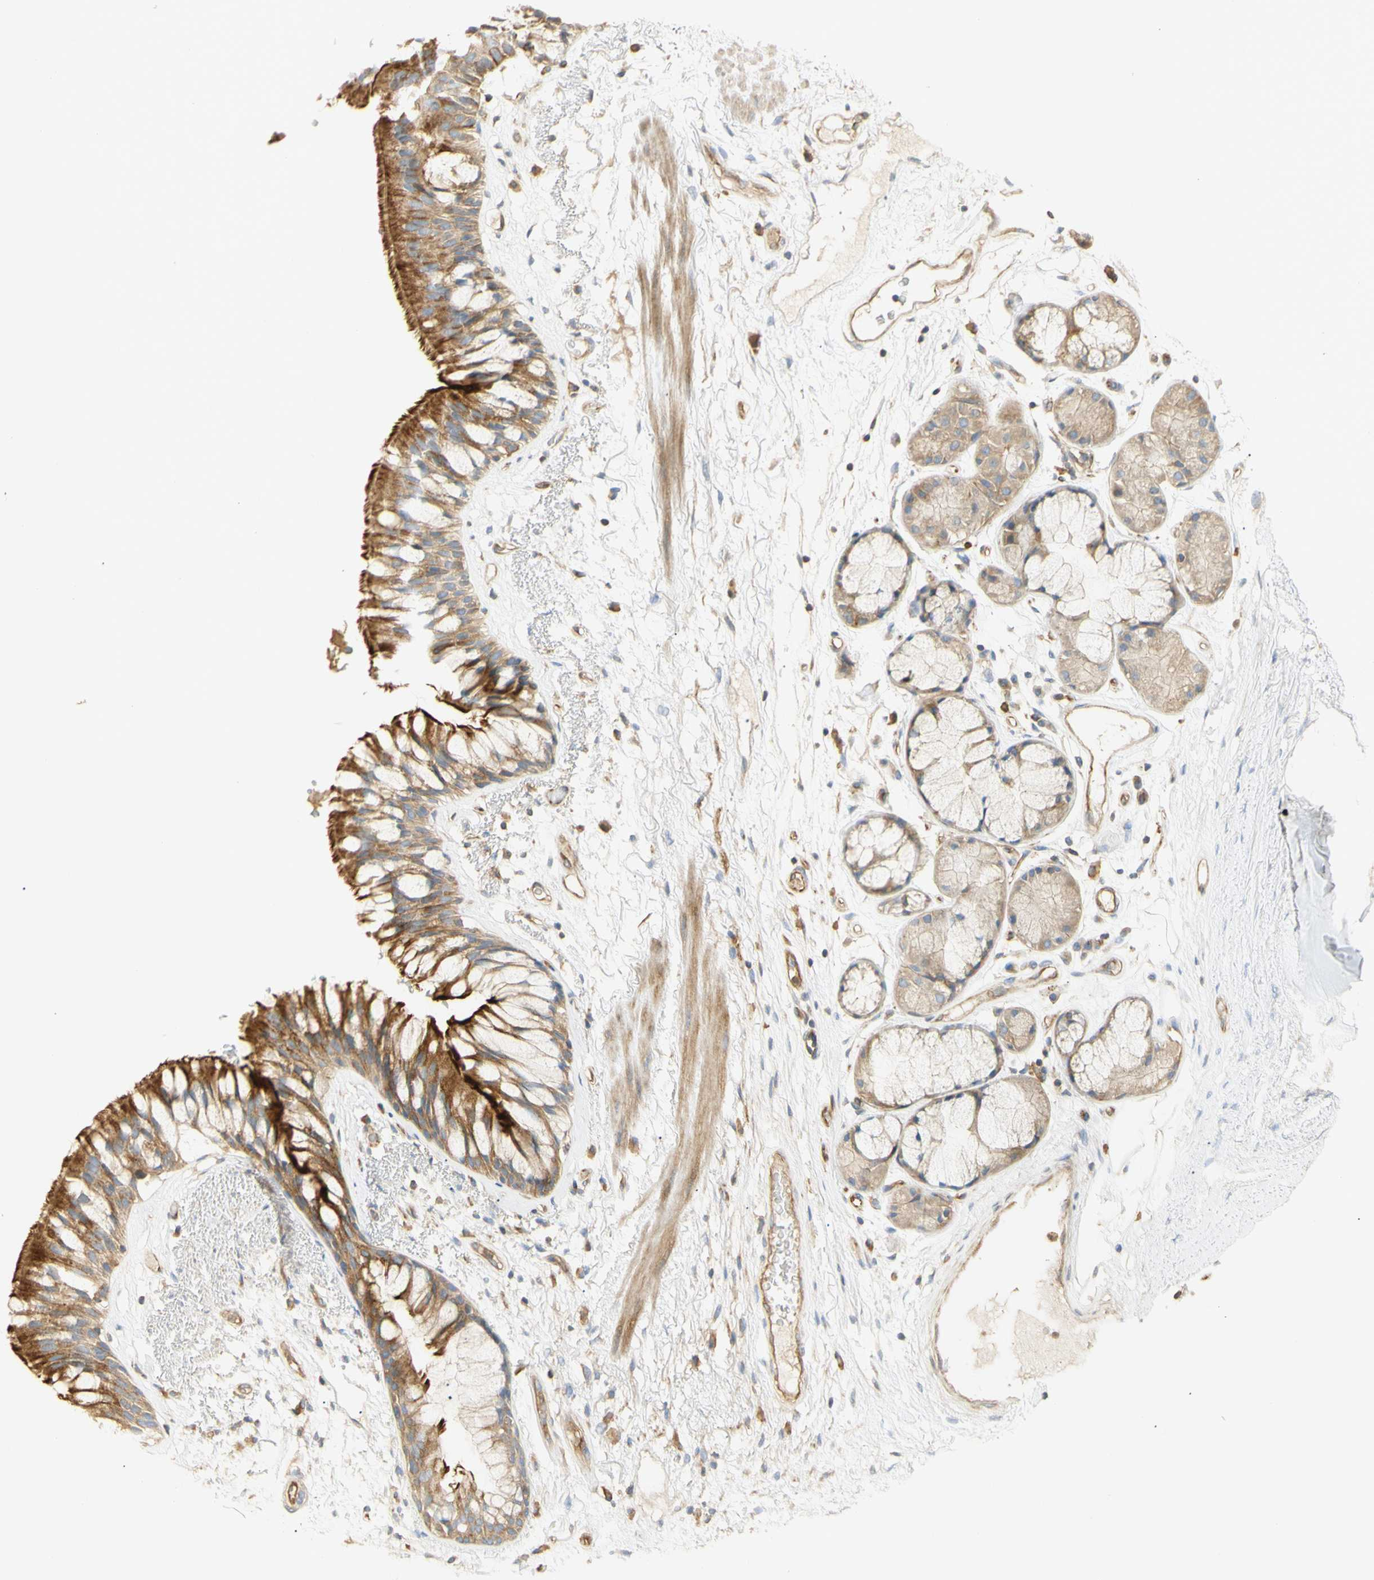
{"staining": {"intensity": "strong", "quantity": ">75%", "location": "cytoplasmic/membranous"}, "tissue": "bronchus", "cell_type": "Respiratory epithelial cells", "image_type": "normal", "snomed": [{"axis": "morphology", "description": "Normal tissue, NOS"}, {"axis": "topography", "description": "Bronchus"}], "caption": "Unremarkable bronchus exhibits strong cytoplasmic/membranous expression in approximately >75% of respiratory epithelial cells.", "gene": "KCNE4", "patient": {"sex": "male", "age": 66}}